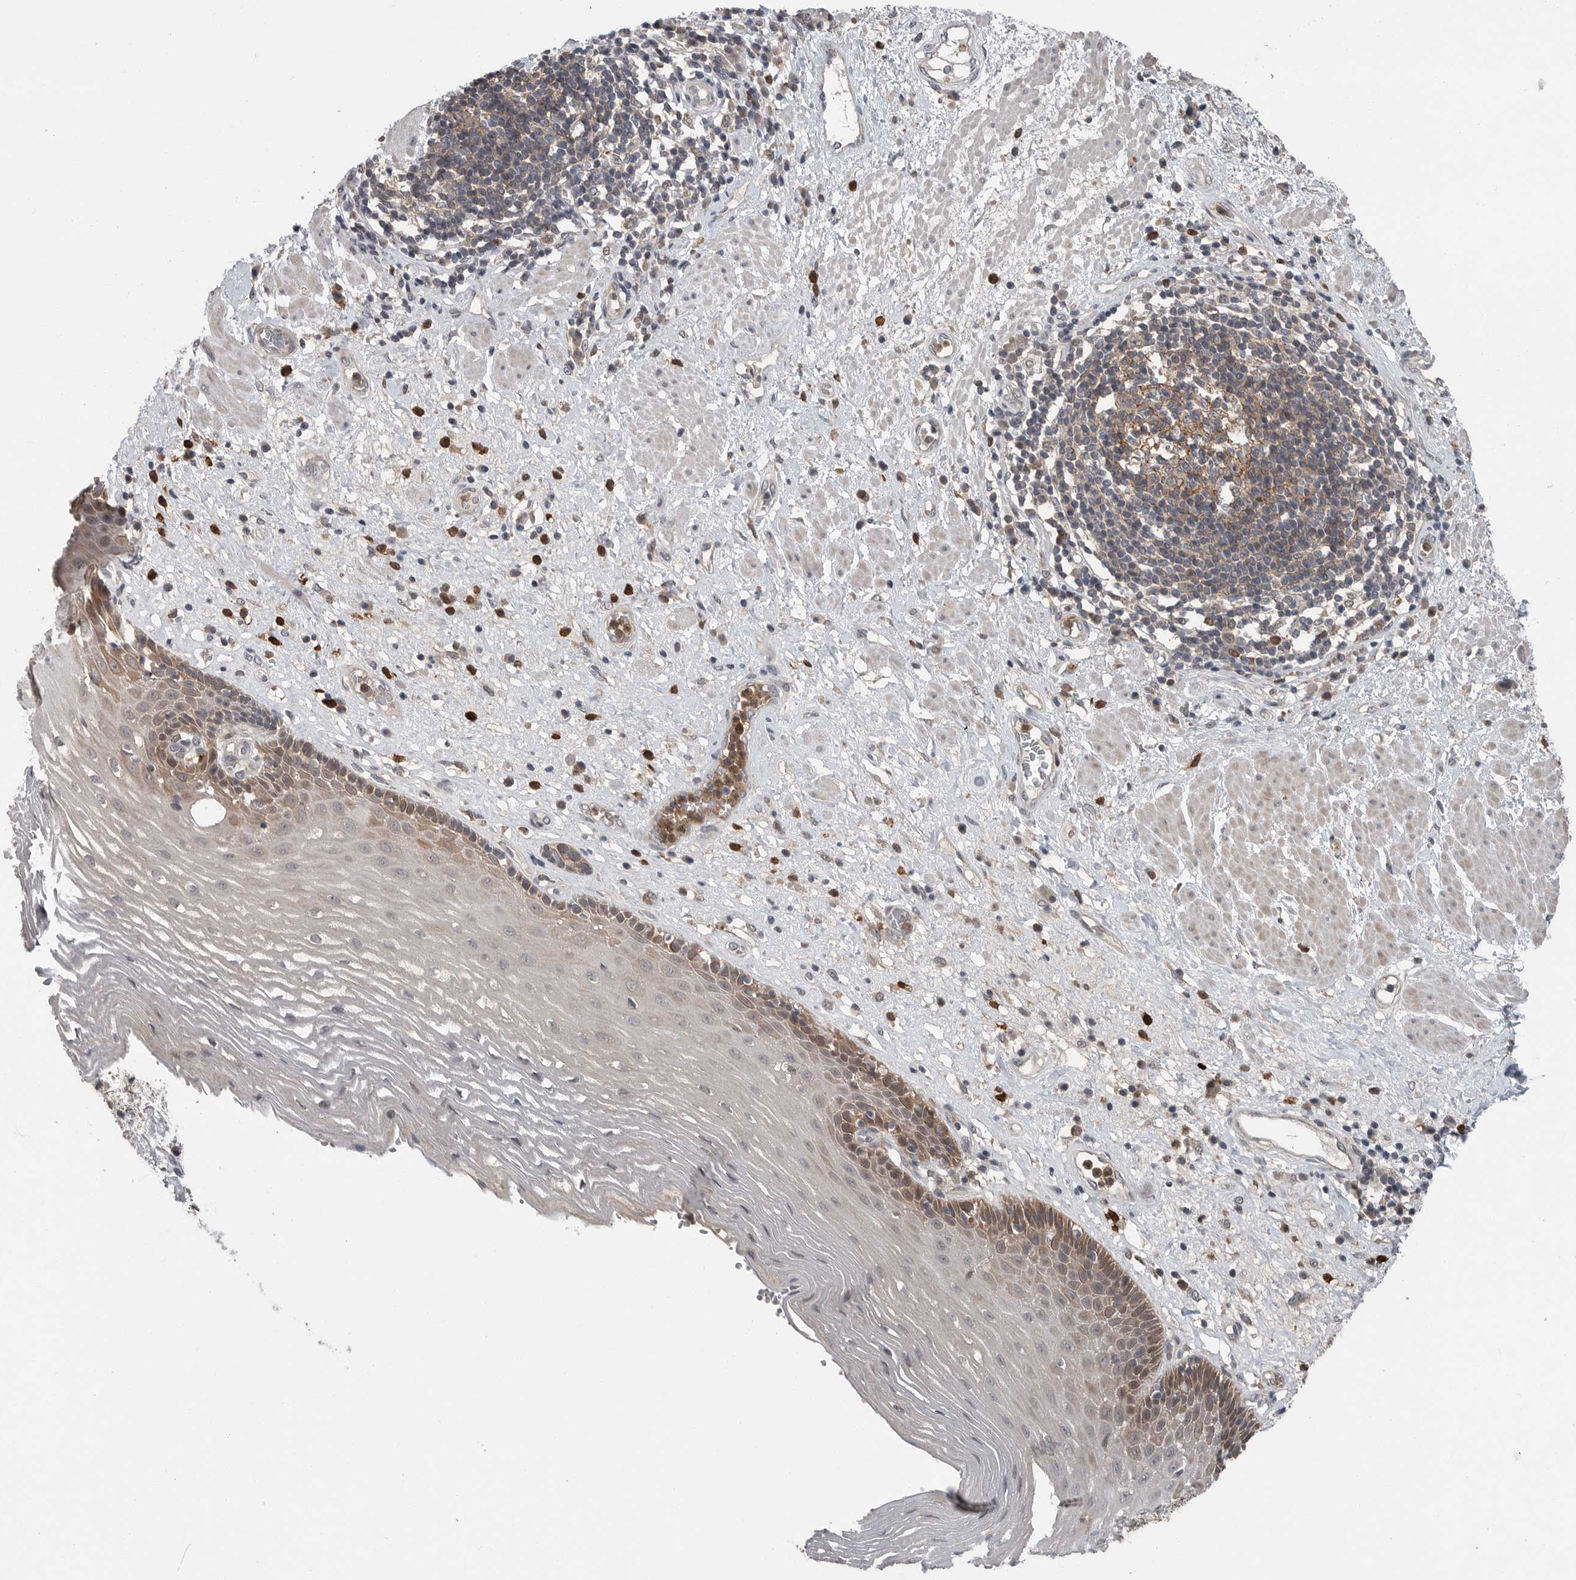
{"staining": {"intensity": "moderate", "quantity": "<25%", "location": "cytoplasmic/membranous"}, "tissue": "esophagus", "cell_type": "Squamous epithelial cells", "image_type": "normal", "snomed": [{"axis": "morphology", "description": "Normal tissue, NOS"}, {"axis": "morphology", "description": "Adenocarcinoma, NOS"}, {"axis": "topography", "description": "Esophagus"}], "caption": "A low amount of moderate cytoplasmic/membranous expression is present in approximately <25% of squamous epithelial cells in normal esophagus. (DAB (3,3'-diaminobenzidine) IHC, brown staining for protein, blue staining for nuclei).", "gene": "SCP2", "patient": {"sex": "male", "age": 62}}